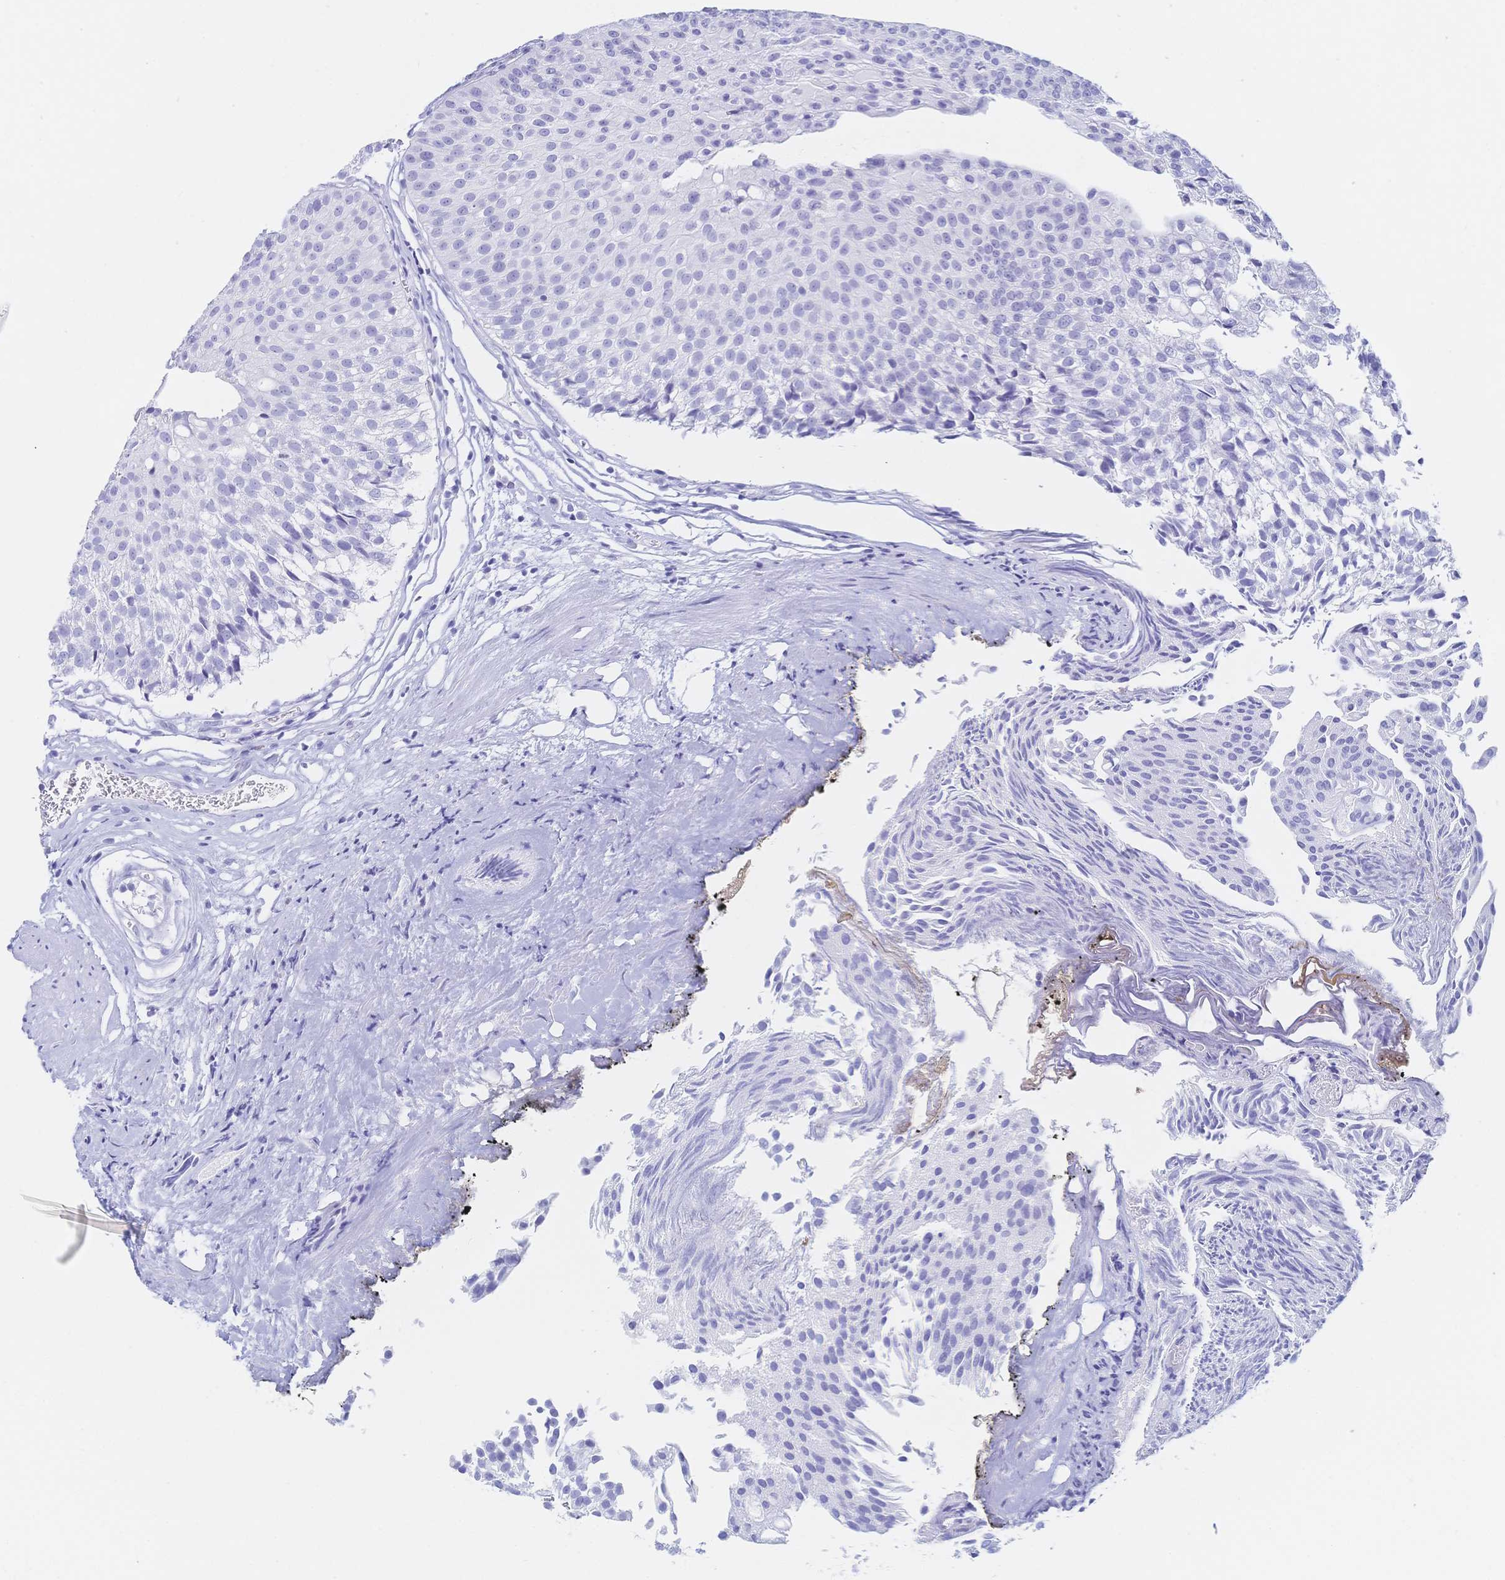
{"staining": {"intensity": "negative", "quantity": "none", "location": "none"}, "tissue": "urothelial cancer", "cell_type": "Tumor cells", "image_type": "cancer", "snomed": [{"axis": "morphology", "description": "Urothelial carcinoma, Low grade"}, {"axis": "topography", "description": "Urinary bladder"}], "caption": "The immunohistochemistry histopathology image has no significant expression in tumor cells of low-grade urothelial carcinoma tissue.", "gene": "MEP1B", "patient": {"sex": "male", "age": 80}}